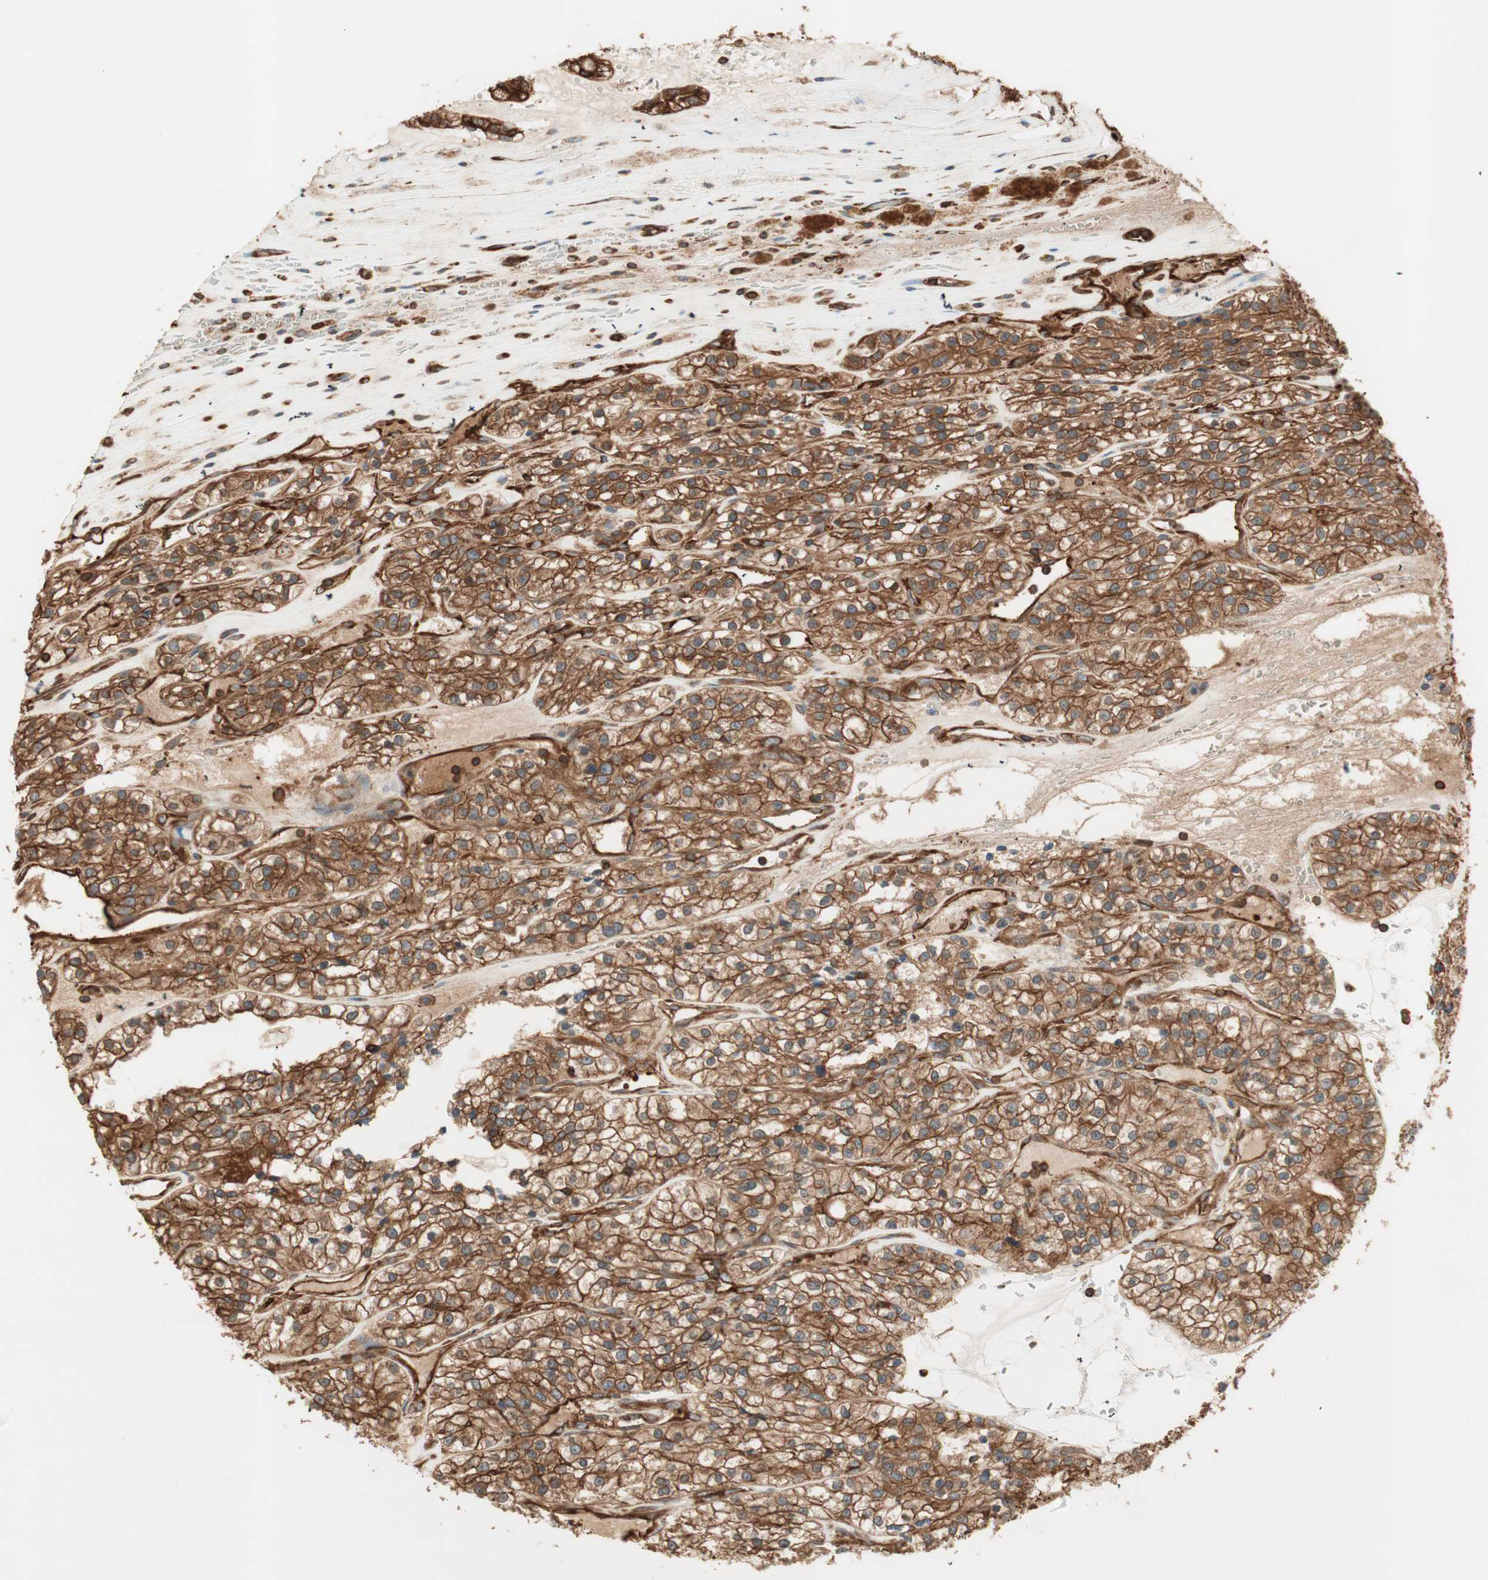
{"staining": {"intensity": "moderate", "quantity": ">75%", "location": "cytoplasmic/membranous"}, "tissue": "renal cancer", "cell_type": "Tumor cells", "image_type": "cancer", "snomed": [{"axis": "morphology", "description": "Adenocarcinoma, NOS"}, {"axis": "topography", "description": "Kidney"}], "caption": "The photomicrograph displays staining of renal adenocarcinoma, revealing moderate cytoplasmic/membranous protein positivity (brown color) within tumor cells. (Stains: DAB (3,3'-diaminobenzidine) in brown, nuclei in blue, Microscopy: brightfield microscopy at high magnification).", "gene": "TCP11L1", "patient": {"sex": "female", "age": 57}}